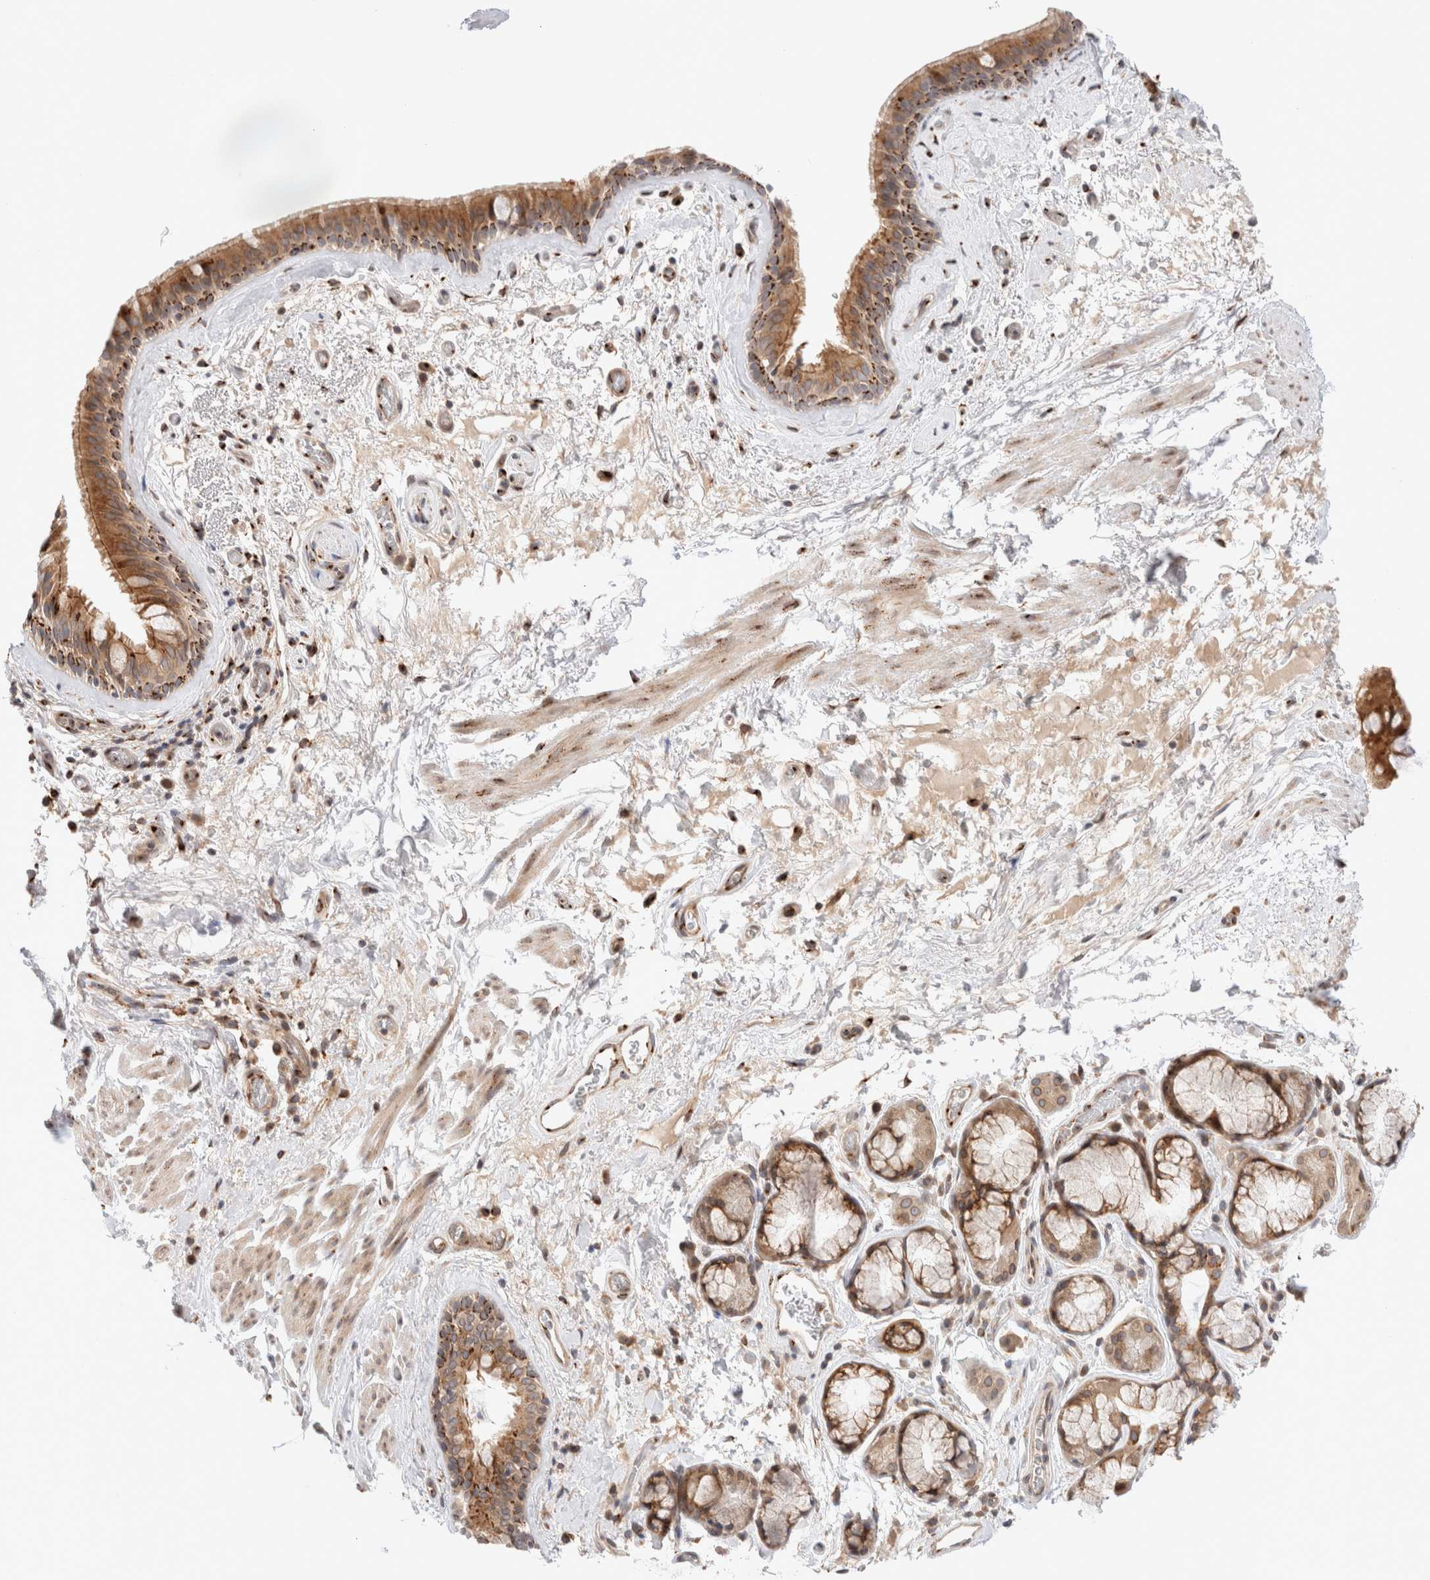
{"staining": {"intensity": "strong", "quantity": ">75%", "location": "cytoplasmic/membranous"}, "tissue": "bronchus", "cell_type": "Respiratory epithelial cells", "image_type": "normal", "snomed": [{"axis": "morphology", "description": "Normal tissue, NOS"}, {"axis": "topography", "description": "Cartilage tissue"}], "caption": "Strong cytoplasmic/membranous positivity is appreciated in about >75% of respiratory epithelial cells in normal bronchus. (Brightfield microscopy of DAB IHC at high magnification).", "gene": "GCN1", "patient": {"sex": "female", "age": 63}}